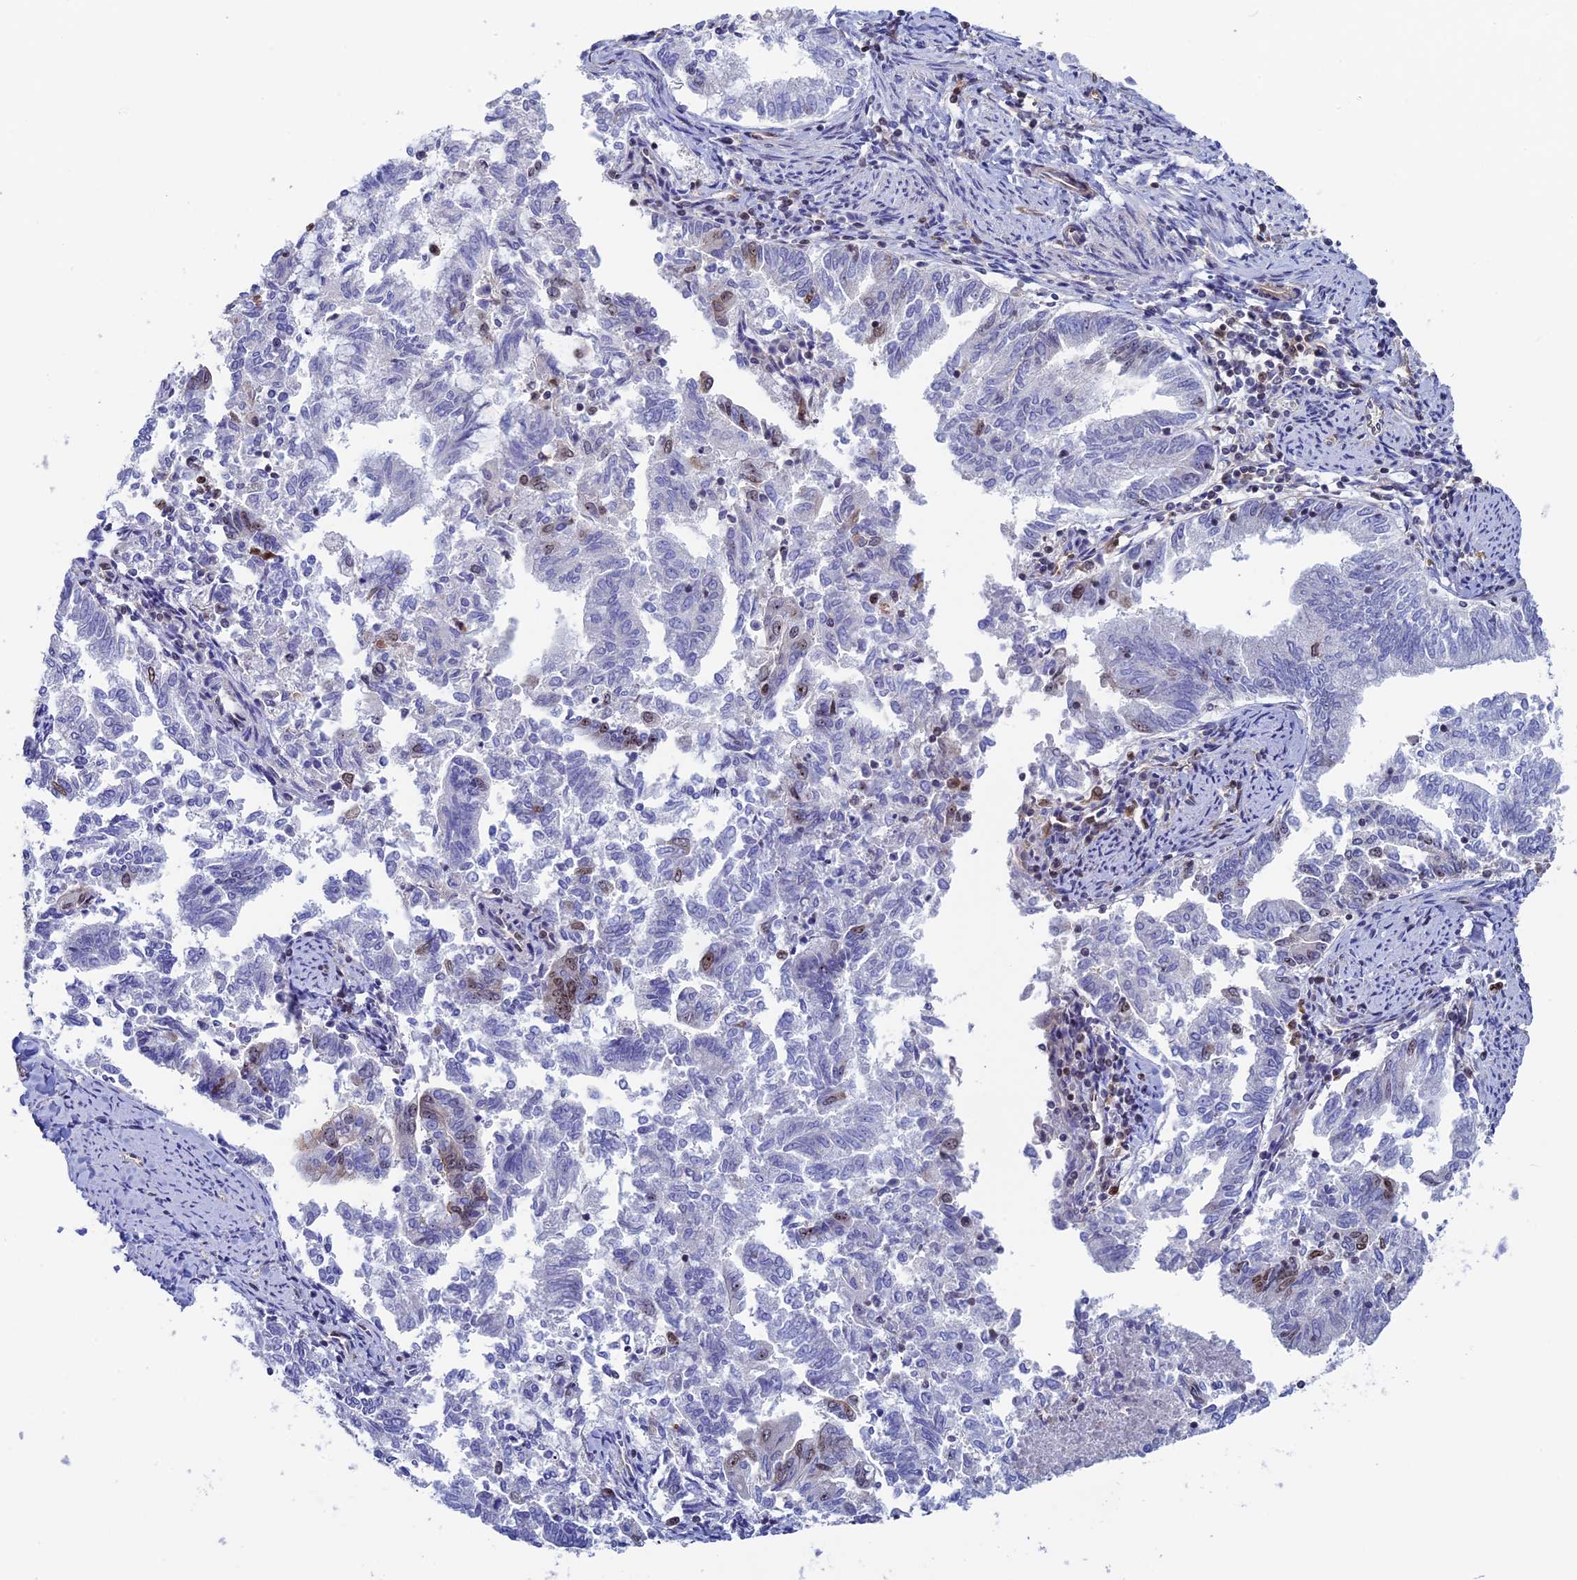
{"staining": {"intensity": "moderate", "quantity": "<25%", "location": "nuclear"}, "tissue": "endometrial cancer", "cell_type": "Tumor cells", "image_type": "cancer", "snomed": [{"axis": "morphology", "description": "Adenocarcinoma, NOS"}, {"axis": "topography", "description": "Endometrium"}], "caption": "Immunohistochemical staining of endometrial cancer (adenocarcinoma) reveals low levels of moderate nuclear protein positivity in about <25% of tumor cells.", "gene": "CCDC86", "patient": {"sex": "female", "age": 79}}